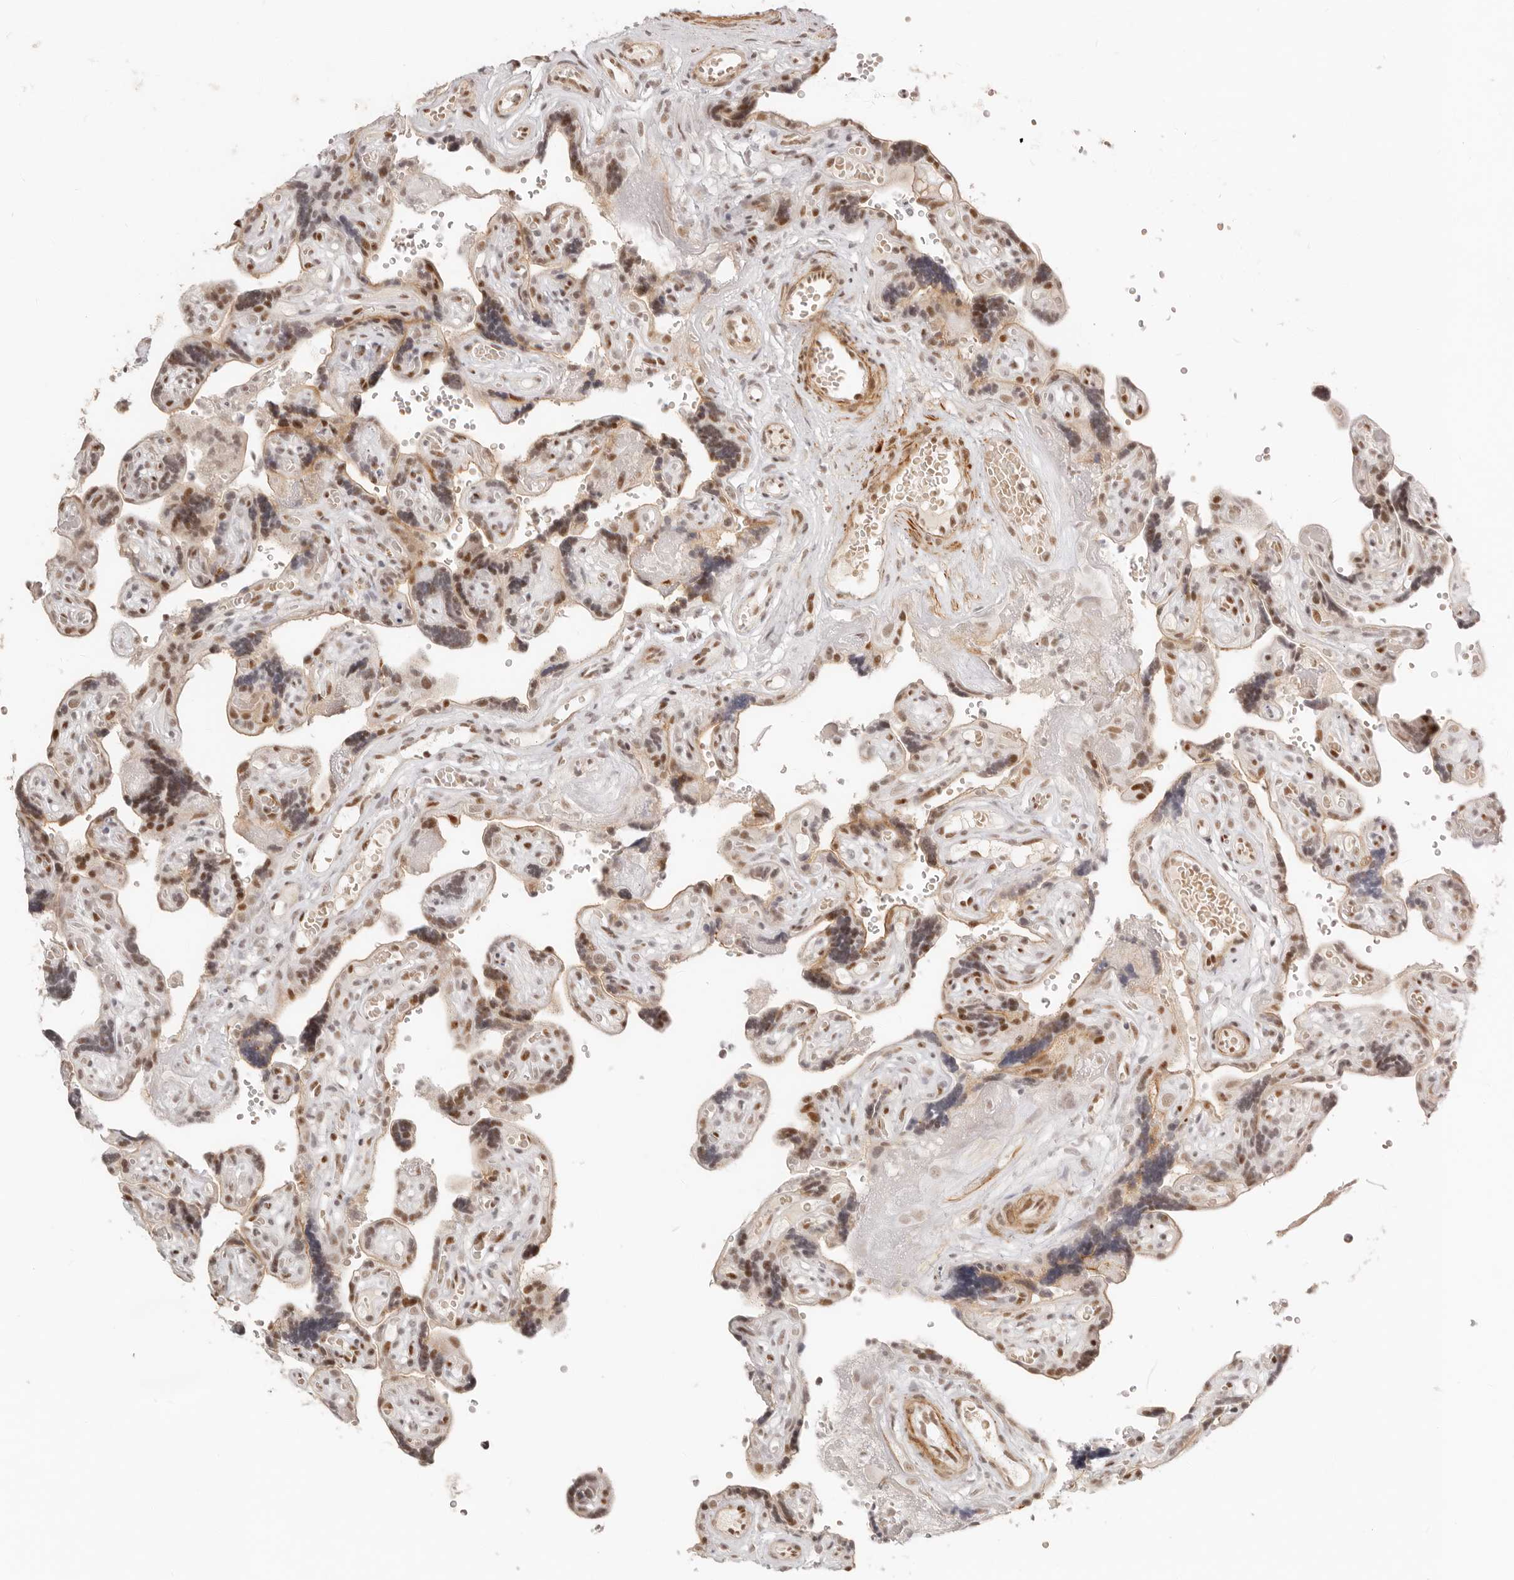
{"staining": {"intensity": "weak", "quantity": ">75%", "location": "nuclear"}, "tissue": "placenta", "cell_type": "Decidual cells", "image_type": "normal", "snomed": [{"axis": "morphology", "description": "Normal tissue, NOS"}, {"axis": "topography", "description": "Placenta"}], "caption": "Protein staining exhibits weak nuclear staining in about >75% of decidual cells in unremarkable placenta.", "gene": "GABPA", "patient": {"sex": "female", "age": 30}}